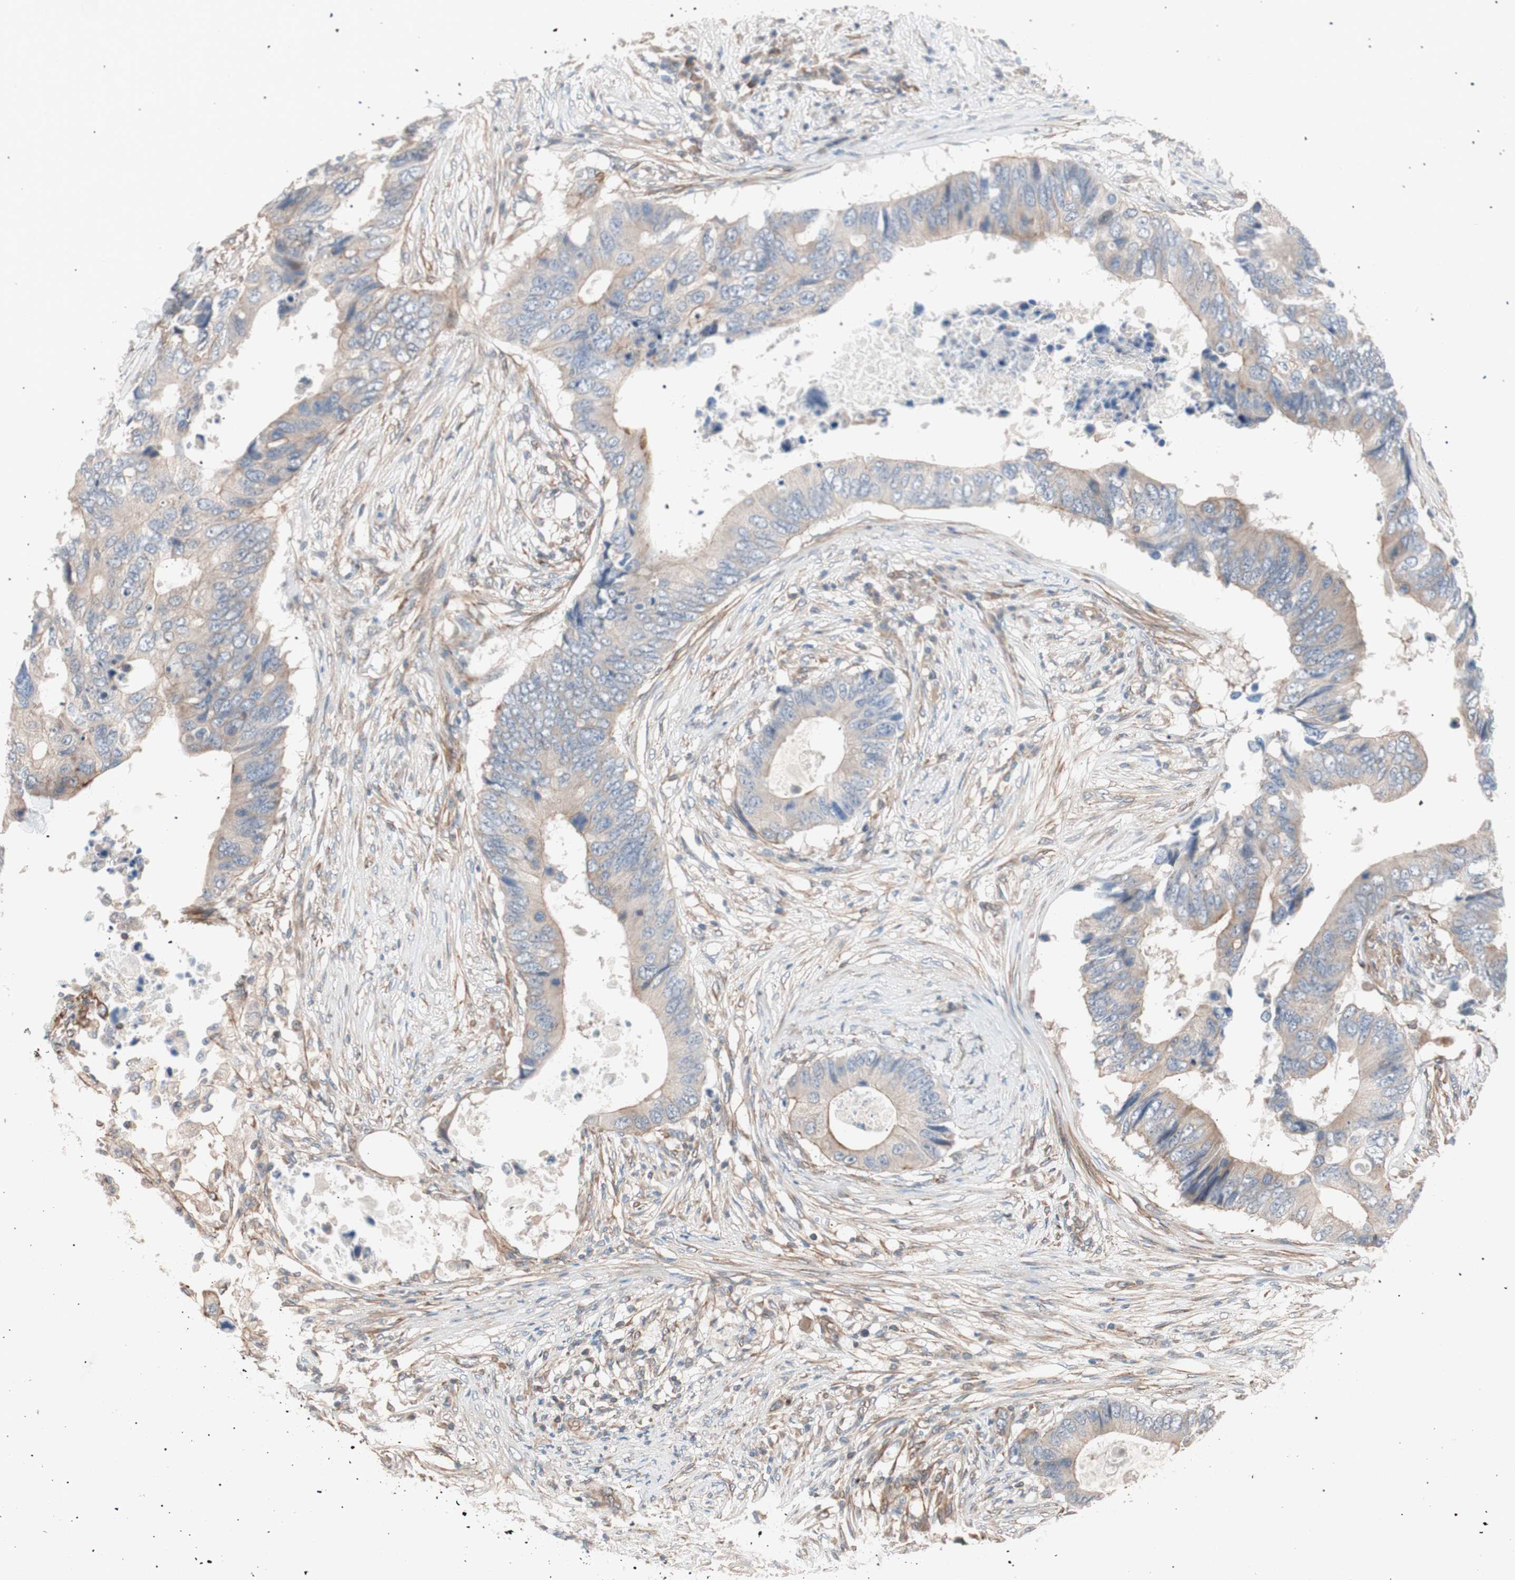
{"staining": {"intensity": "weak", "quantity": "25%-75%", "location": "cytoplasmic/membranous"}, "tissue": "colorectal cancer", "cell_type": "Tumor cells", "image_type": "cancer", "snomed": [{"axis": "morphology", "description": "Adenocarcinoma, NOS"}, {"axis": "topography", "description": "Colon"}], "caption": "Adenocarcinoma (colorectal) stained with DAB (3,3'-diaminobenzidine) IHC displays low levels of weak cytoplasmic/membranous expression in about 25%-75% of tumor cells. The staining is performed using DAB brown chromogen to label protein expression. The nuclei are counter-stained blue using hematoxylin.", "gene": "SMG1", "patient": {"sex": "male", "age": 71}}